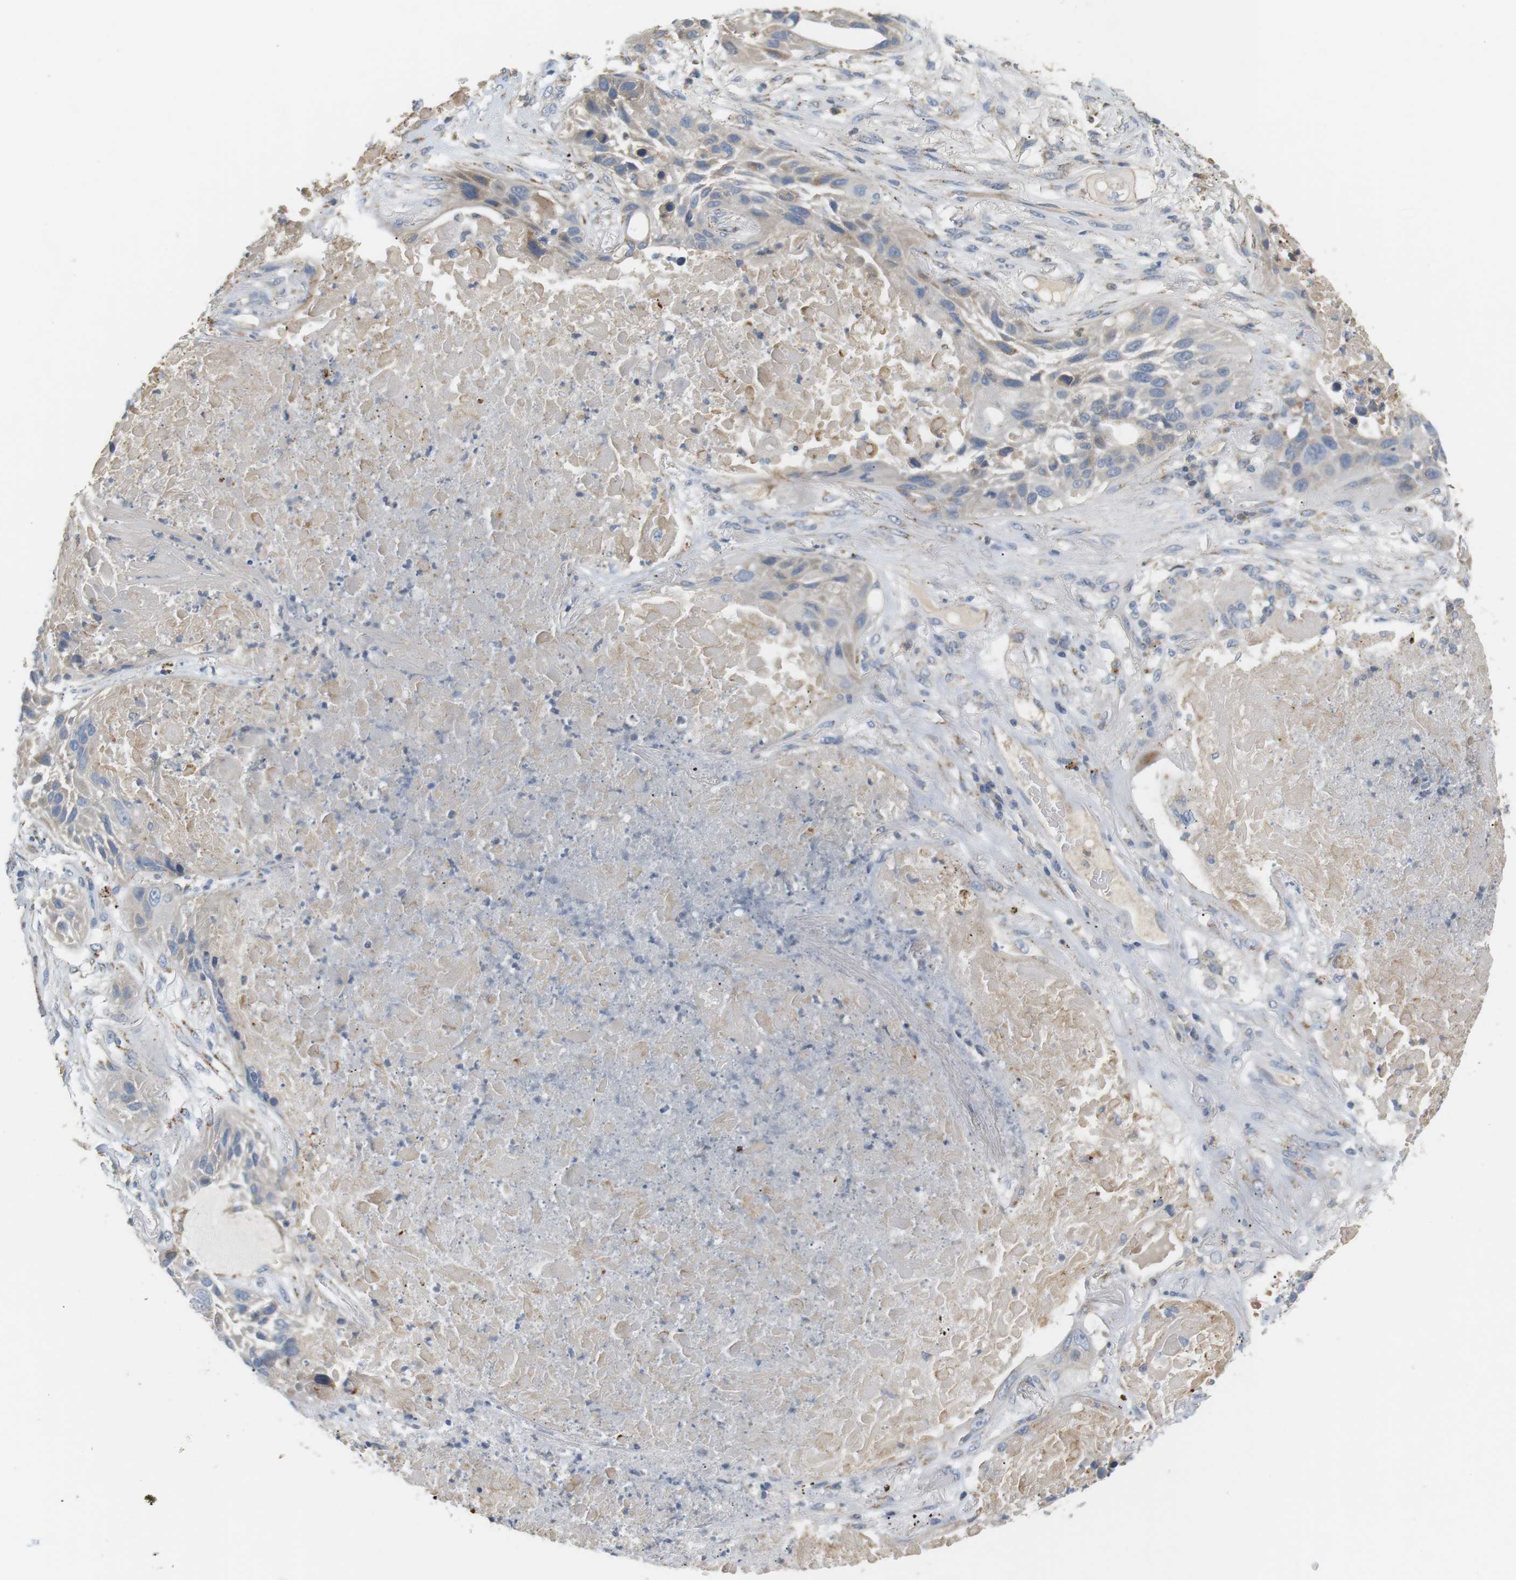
{"staining": {"intensity": "weak", "quantity": "<25%", "location": "cytoplasmic/membranous"}, "tissue": "lung cancer", "cell_type": "Tumor cells", "image_type": "cancer", "snomed": [{"axis": "morphology", "description": "Squamous cell carcinoma, NOS"}, {"axis": "topography", "description": "Lung"}], "caption": "IHC of human lung cancer (squamous cell carcinoma) exhibits no expression in tumor cells.", "gene": "CD300E", "patient": {"sex": "male", "age": 57}}